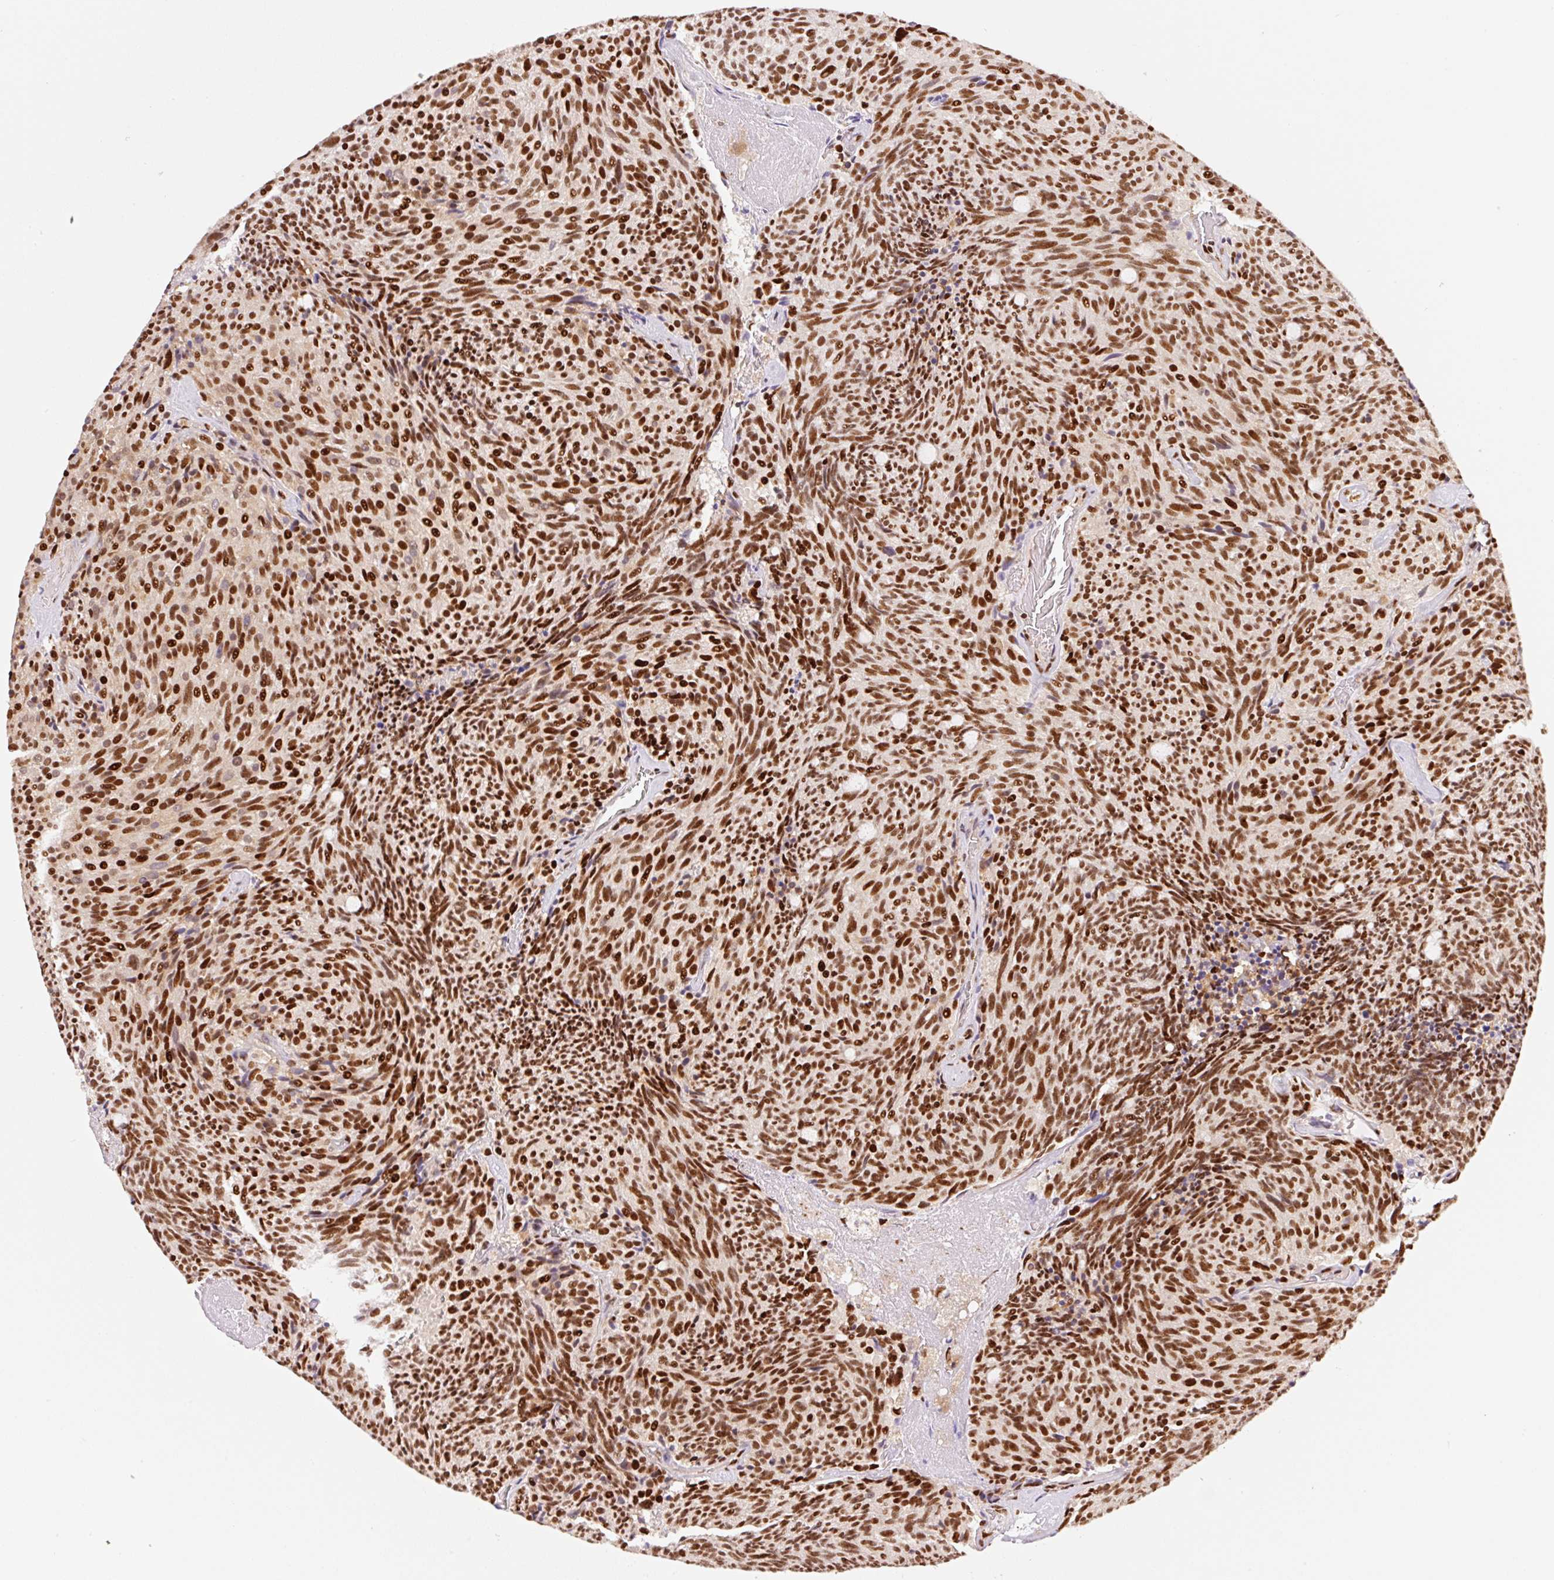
{"staining": {"intensity": "strong", "quantity": ">75%", "location": "nuclear"}, "tissue": "carcinoid", "cell_type": "Tumor cells", "image_type": "cancer", "snomed": [{"axis": "morphology", "description": "Carcinoid, malignant, NOS"}, {"axis": "topography", "description": "Pancreas"}], "caption": "Carcinoid (malignant) stained with a protein marker demonstrates strong staining in tumor cells.", "gene": "GPR139", "patient": {"sex": "female", "age": 54}}